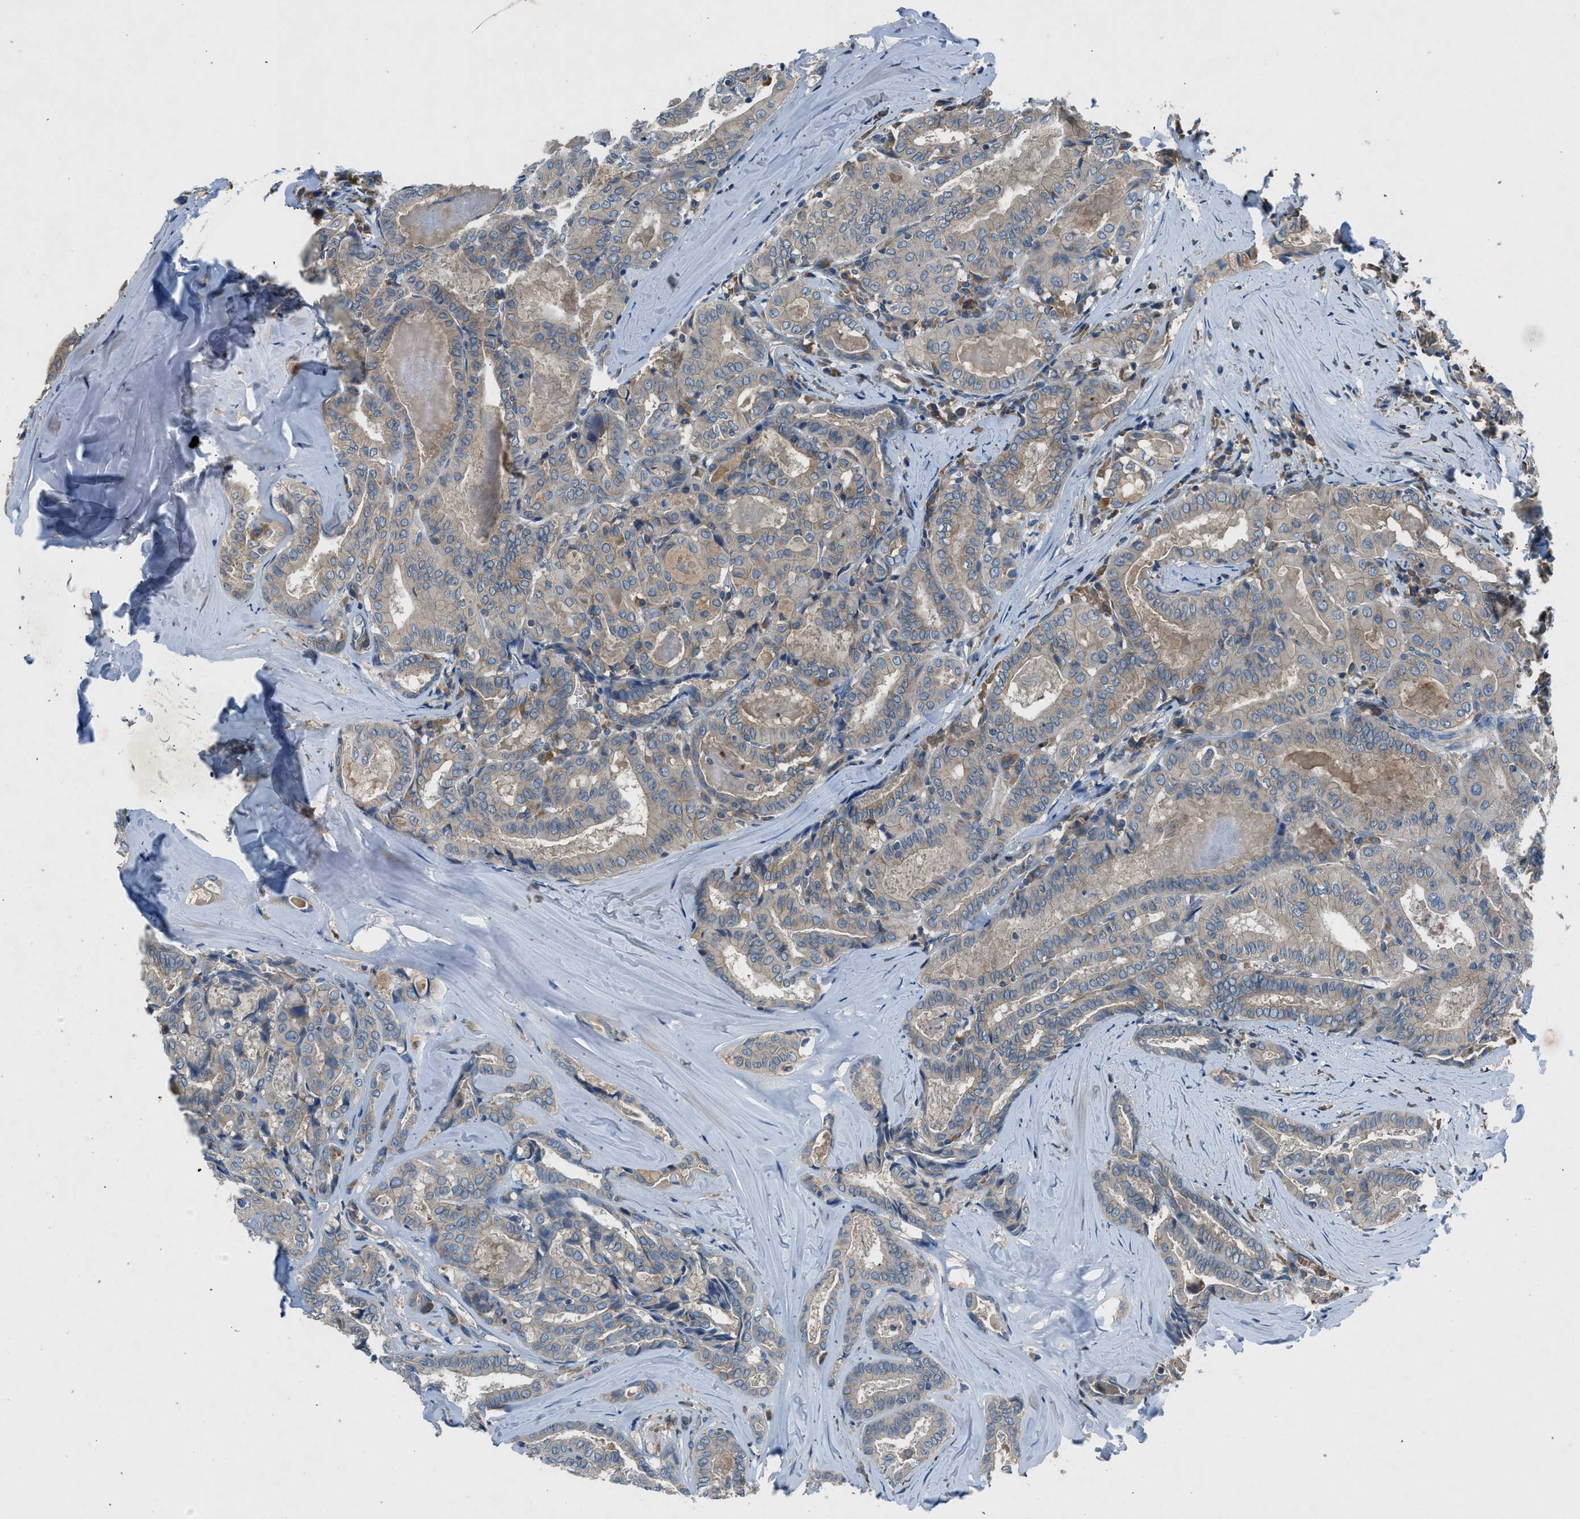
{"staining": {"intensity": "weak", "quantity": "25%-75%", "location": "cytoplasmic/membranous"}, "tissue": "thyroid cancer", "cell_type": "Tumor cells", "image_type": "cancer", "snomed": [{"axis": "morphology", "description": "Papillary adenocarcinoma, NOS"}, {"axis": "topography", "description": "Thyroid gland"}], "caption": "DAB immunohistochemical staining of human papillary adenocarcinoma (thyroid) shows weak cytoplasmic/membranous protein expression in about 25%-75% of tumor cells. Immunohistochemistry (ihc) stains the protein in brown and the nuclei are stained blue.", "gene": "BMP1", "patient": {"sex": "female", "age": 42}}